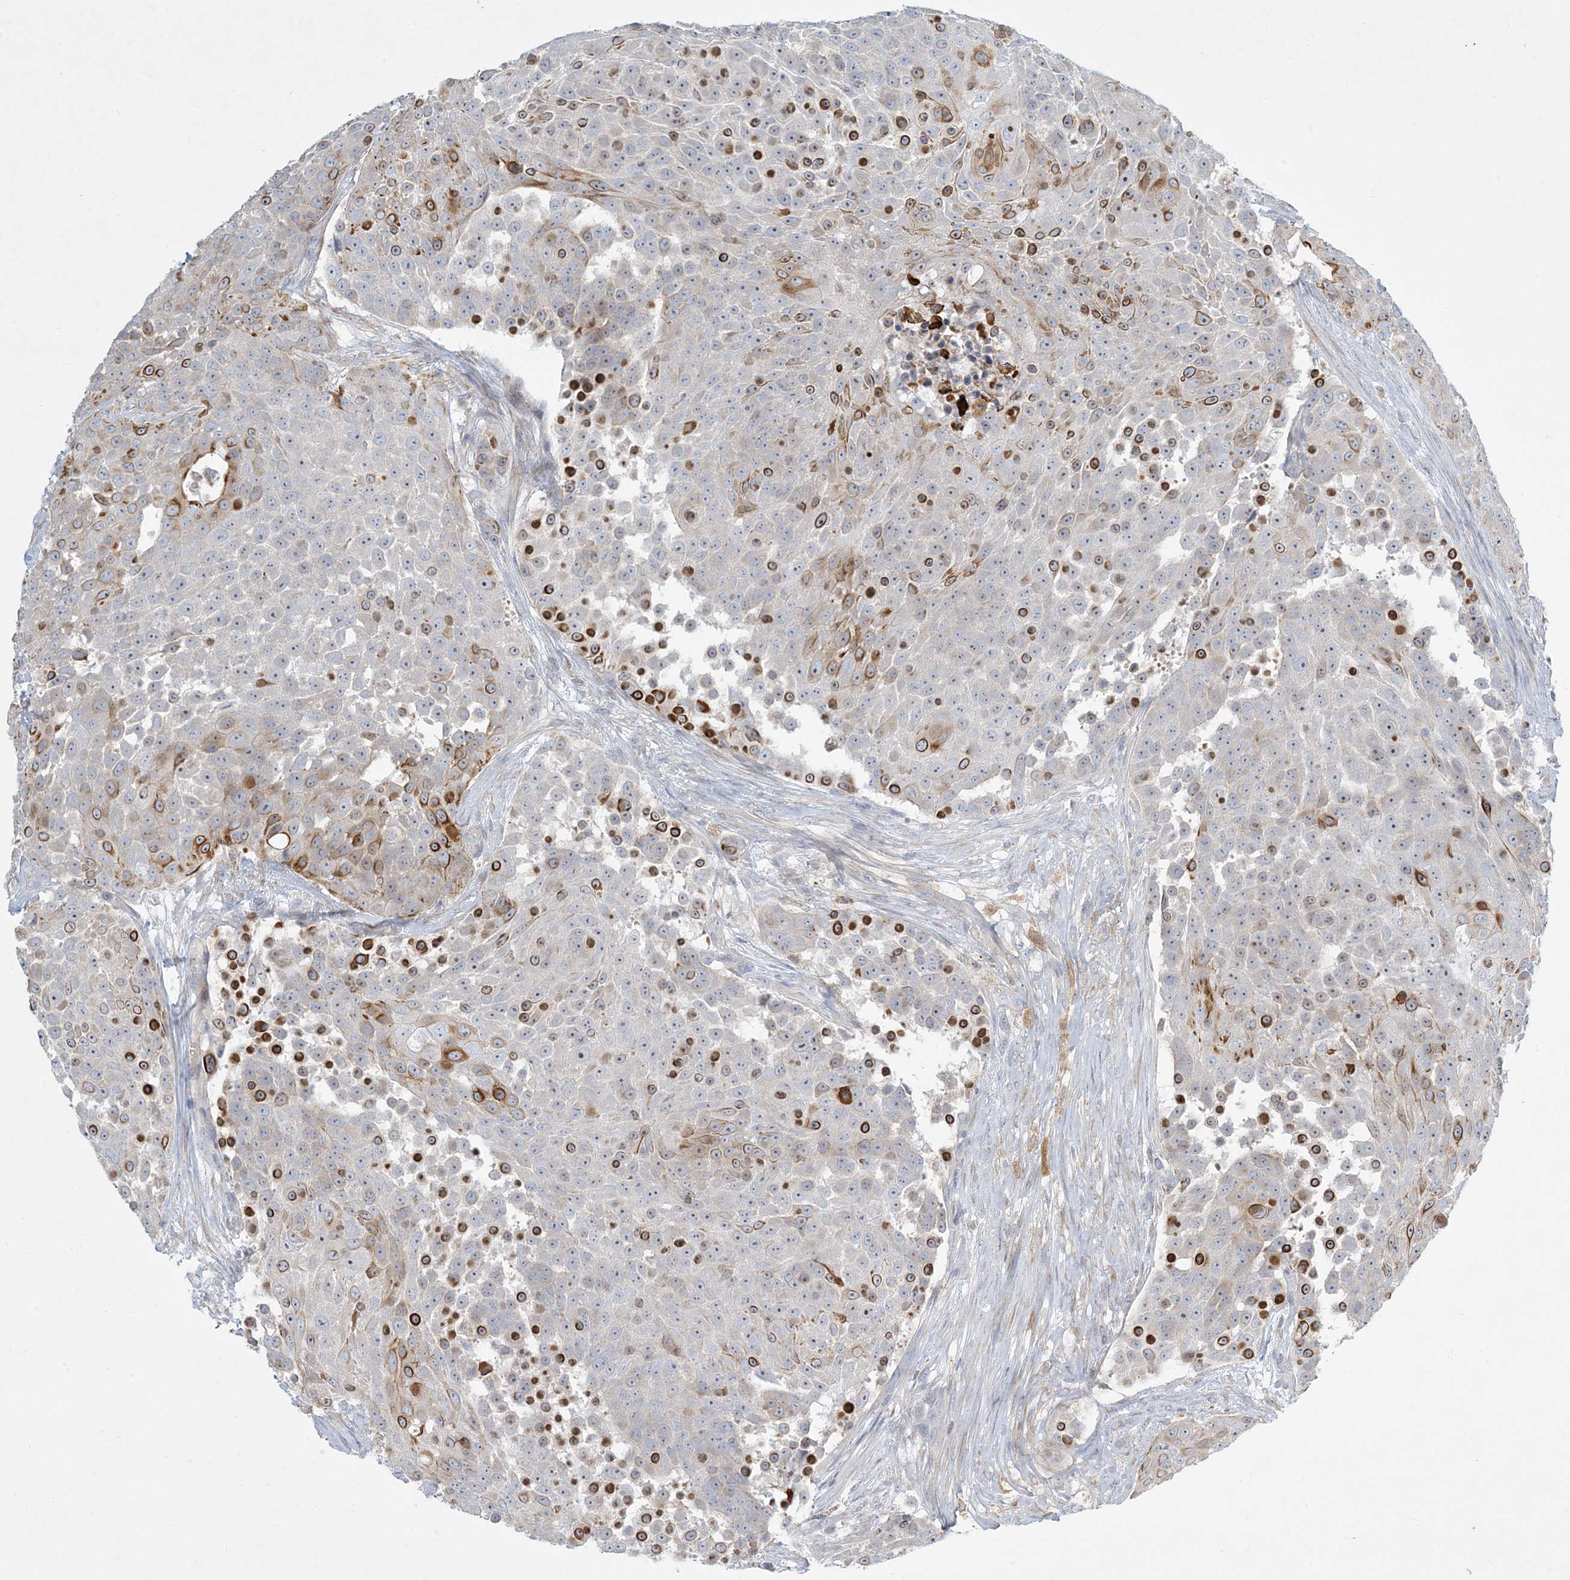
{"staining": {"intensity": "strong", "quantity": "<25%", "location": "cytoplasmic/membranous"}, "tissue": "urothelial cancer", "cell_type": "Tumor cells", "image_type": "cancer", "snomed": [{"axis": "morphology", "description": "Urothelial carcinoma, High grade"}, {"axis": "topography", "description": "Urinary bladder"}], "caption": "Immunohistochemistry (IHC) micrograph of high-grade urothelial carcinoma stained for a protein (brown), which reveals medium levels of strong cytoplasmic/membranous expression in approximately <25% of tumor cells.", "gene": "LTN1", "patient": {"sex": "female", "age": 63}}